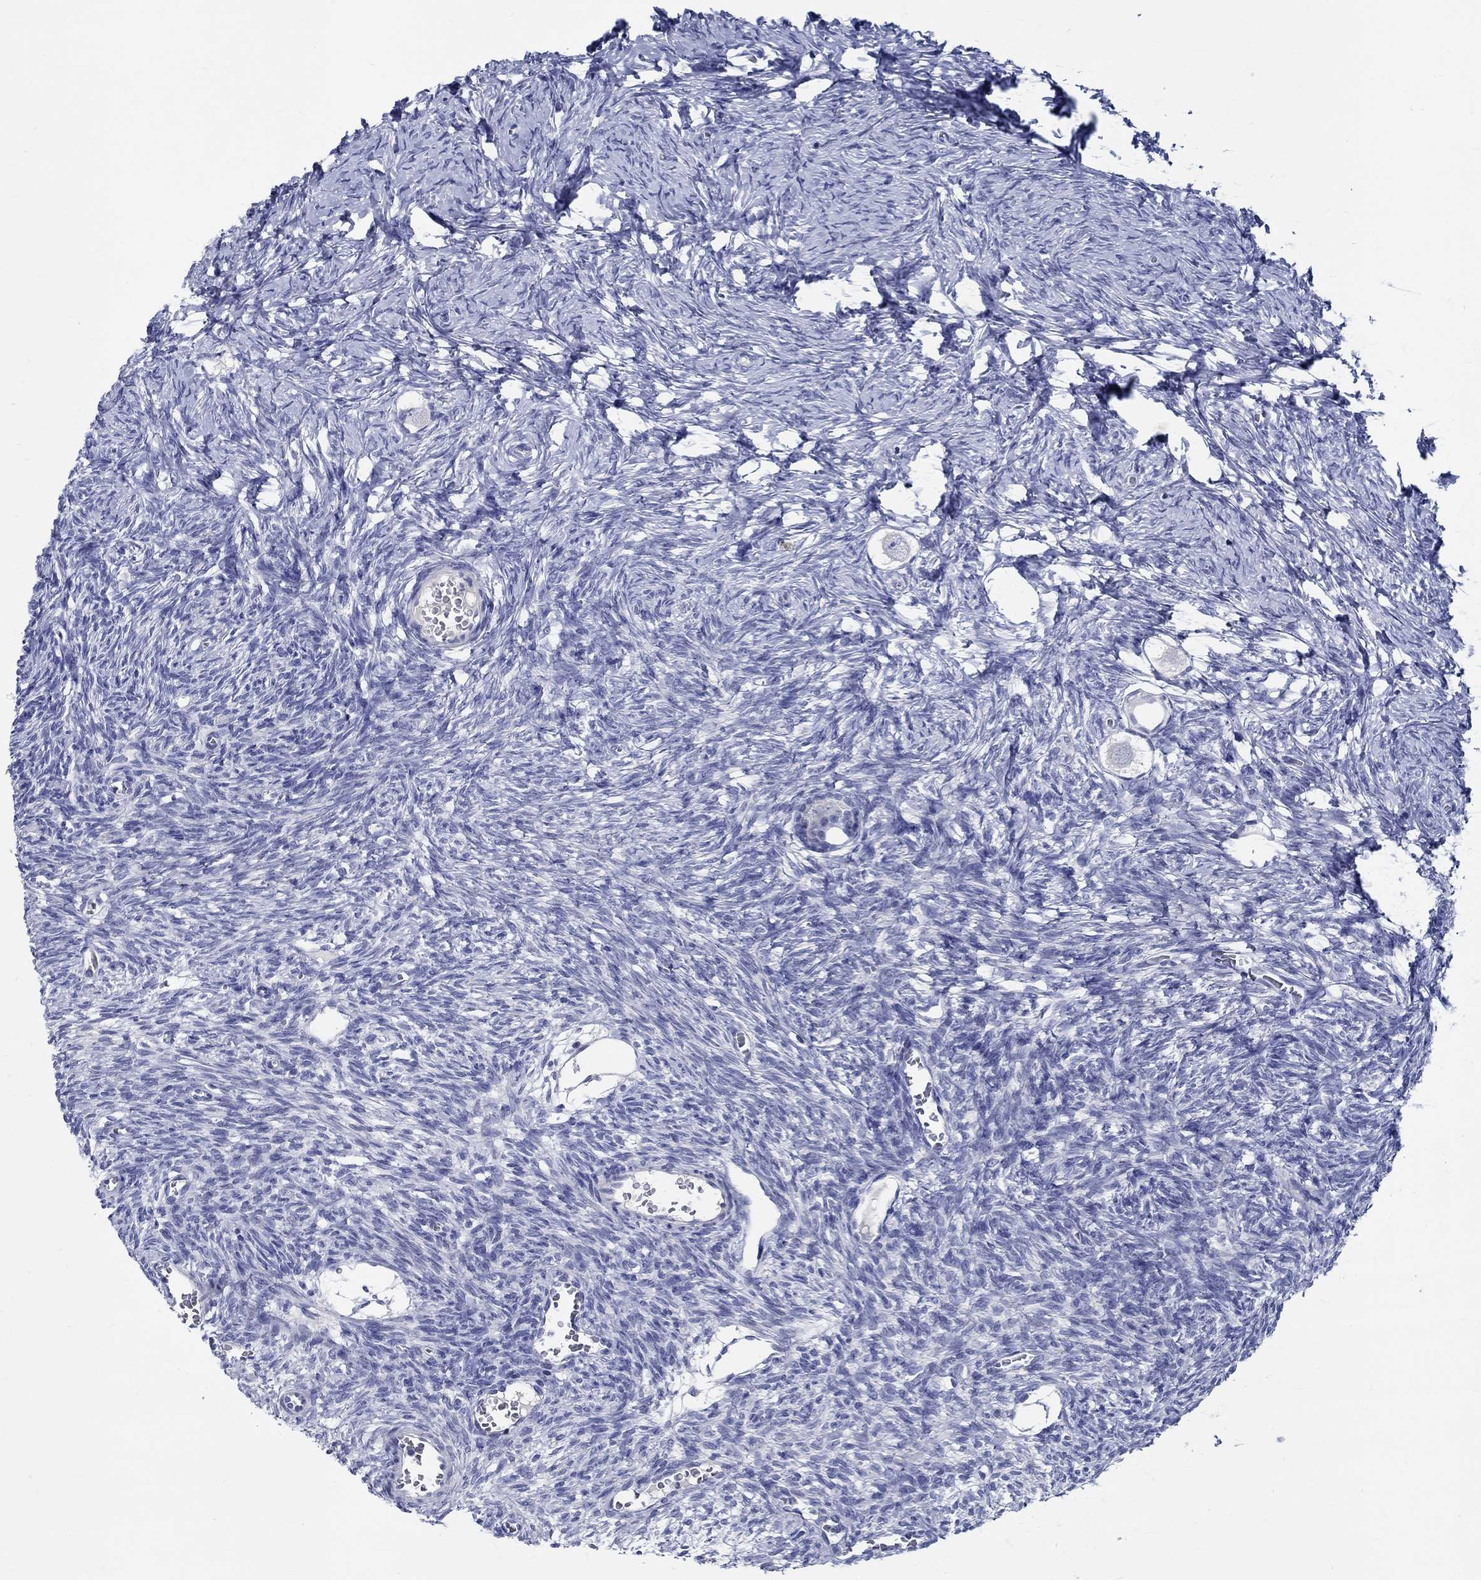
{"staining": {"intensity": "negative", "quantity": "none", "location": "none"}, "tissue": "ovary", "cell_type": "Follicle cells", "image_type": "normal", "snomed": [{"axis": "morphology", "description": "Normal tissue, NOS"}, {"axis": "topography", "description": "Ovary"}], "caption": "Protein analysis of unremarkable ovary exhibits no significant staining in follicle cells. (Stains: DAB immunohistochemistry with hematoxylin counter stain, Microscopy: brightfield microscopy at high magnification).", "gene": "CETN1", "patient": {"sex": "female", "age": 27}}